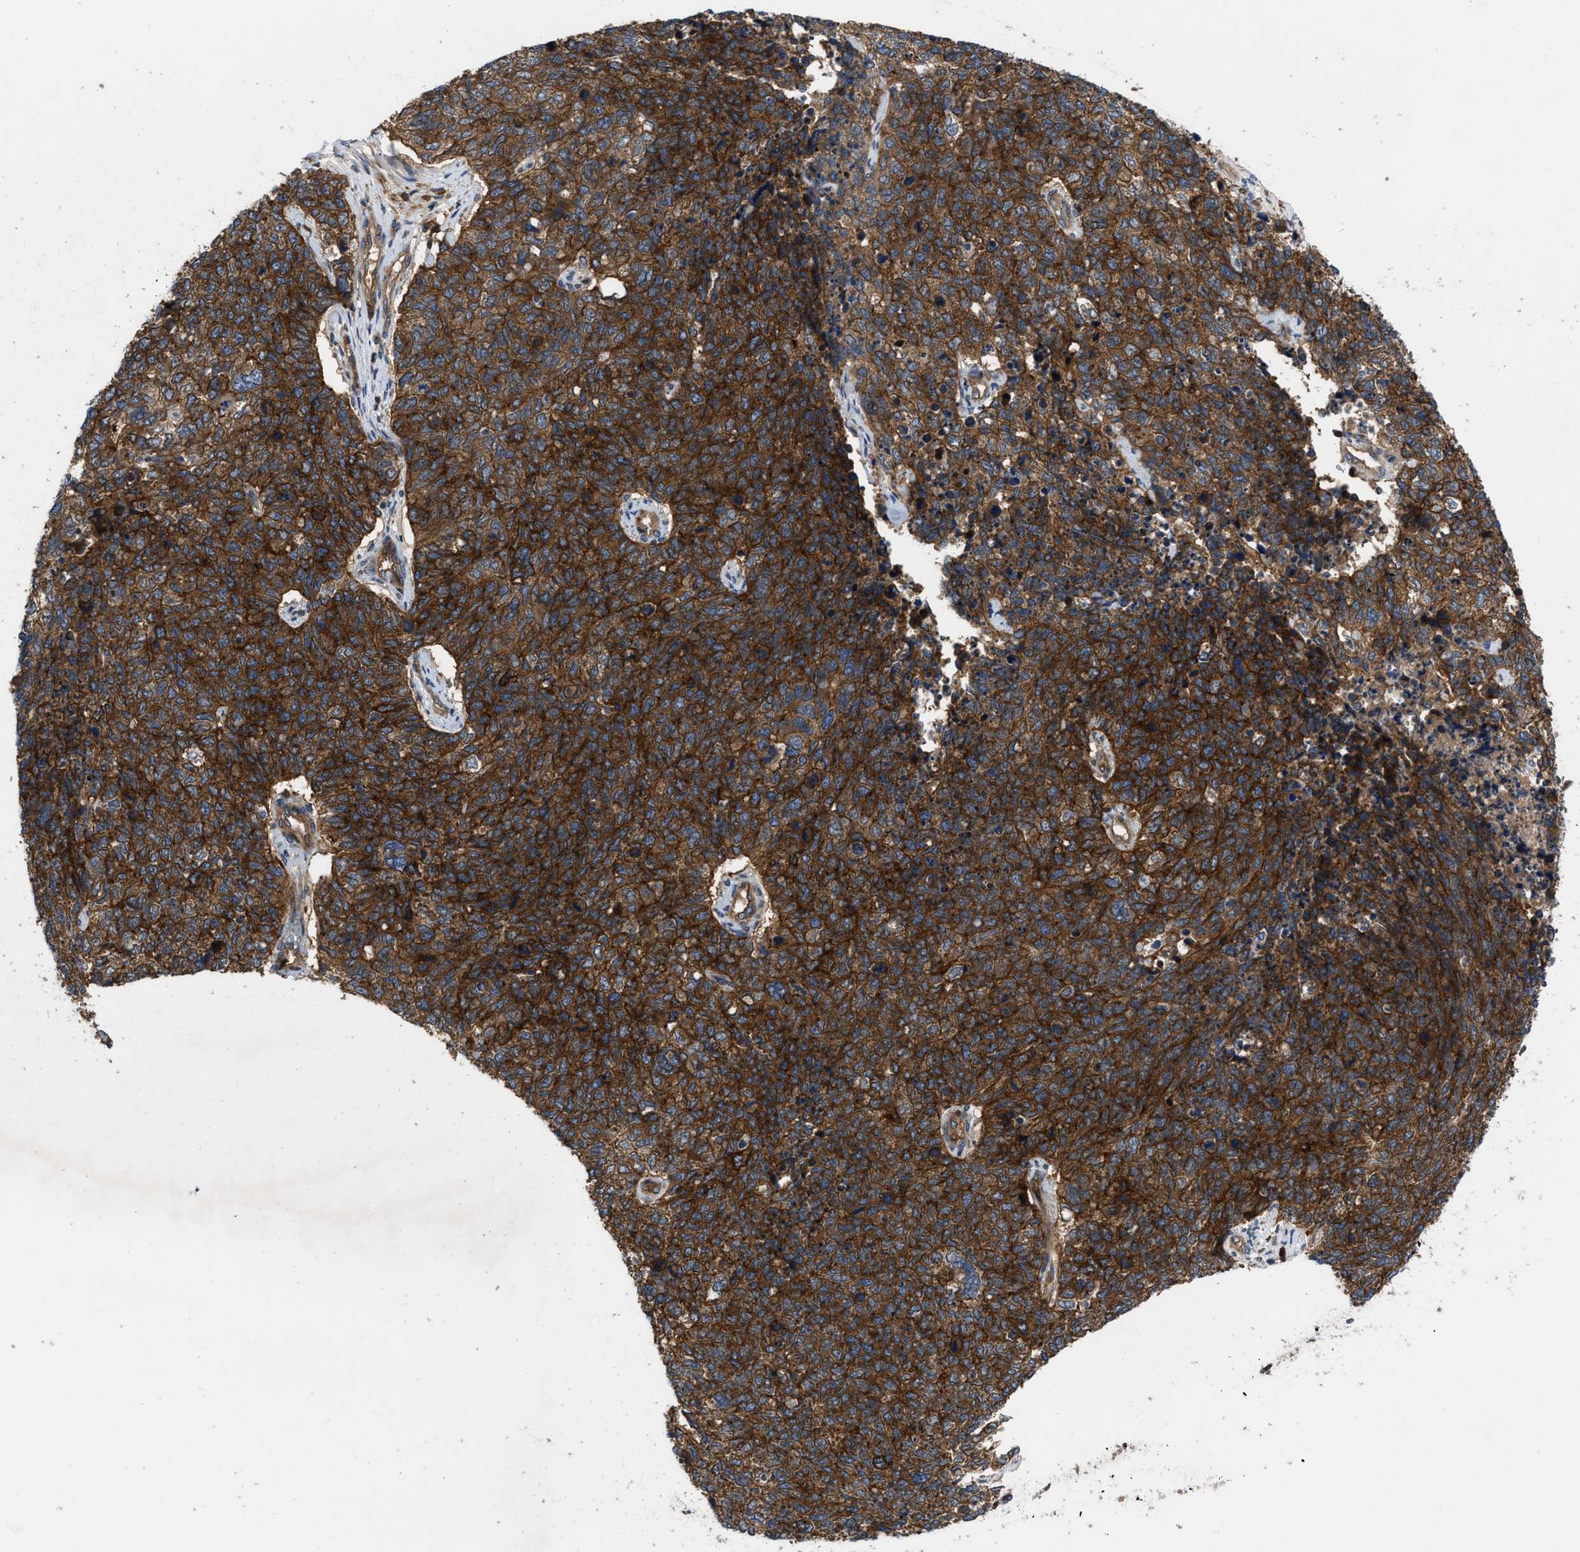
{"staining": {"intensity": "strong", "quantity": ">75%", "location": "cytoplasmic/membranous"}, "tissue": "cervical cancer", "cell_type": "Tumor cells", "image_type": "cancer", "snomed": [{"axis": "morphology", "description": "Squamous cell carcinoma, NOS"}, {"axis": "topography", "description": "Cervix"}], "caption": "IHC image of cervical squamous cell carcinoma stained for a protein (brown), which shows high levels of strong cytoplasmic/membranous staining in approximately >75% of tumor cells.", "gene": "CNNM3", "patient": {"sex": "female", "age": 63}}